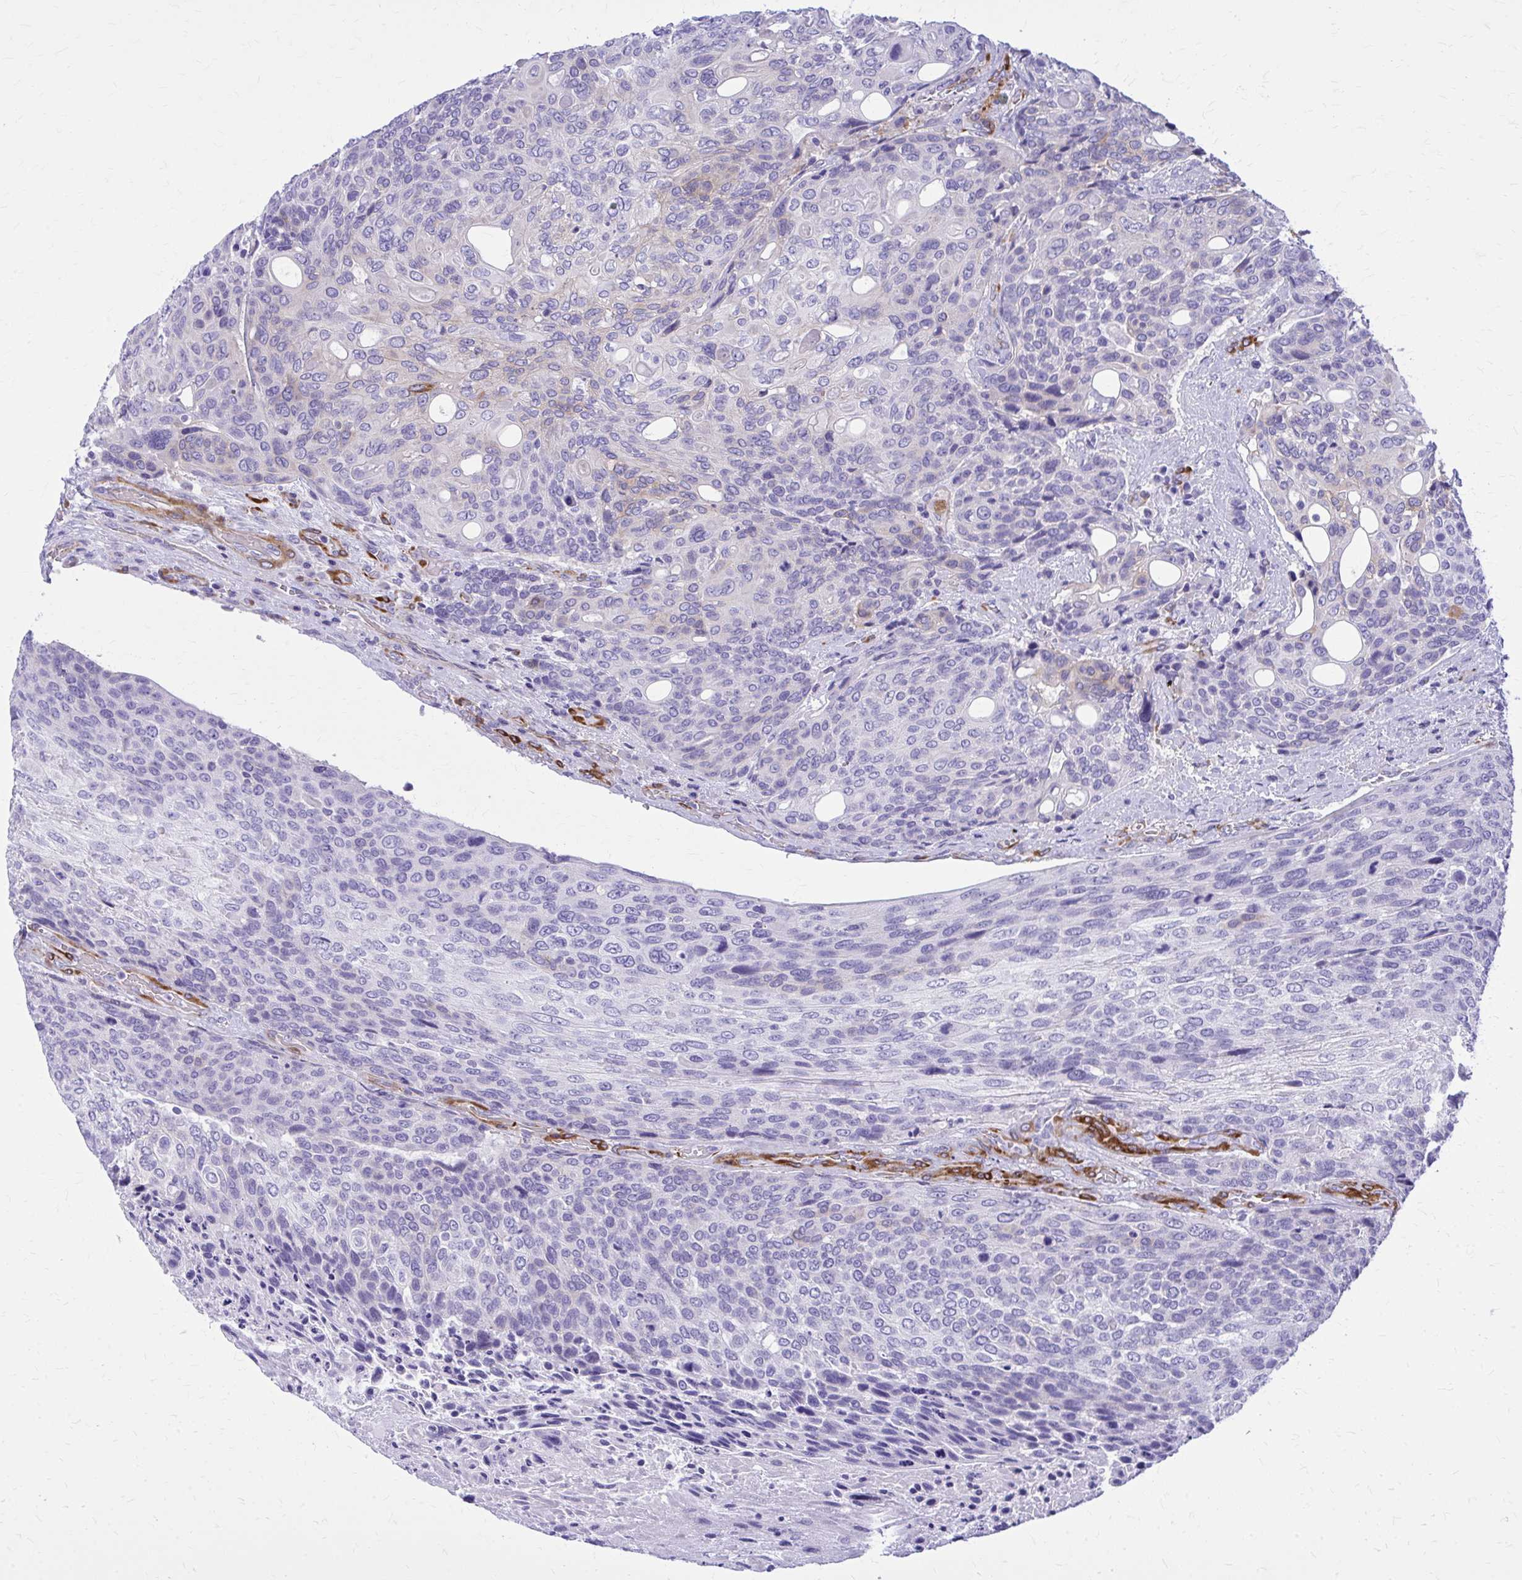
{"staining": {"intensity": "negative", "quantity": "none", "location": "none"}, "tissue": "urothelial cancer", "cell_type": "Tumor cells", "image_type": "cancer", "snomed": [{"axis": "morphology", "description": "Urothelial carcinoma, High grade"}, {"axis": "topography", "description": "Urinary bladder"}], "caption": "Immunohistochemistry (IHC) micrograph of human high-grade urothelial carcinoma stained for a protein (brown), which exhibits no staining in tumor cells.", "gene": "EPB41L1", "patient": {"sex": "female", "age": 70}}